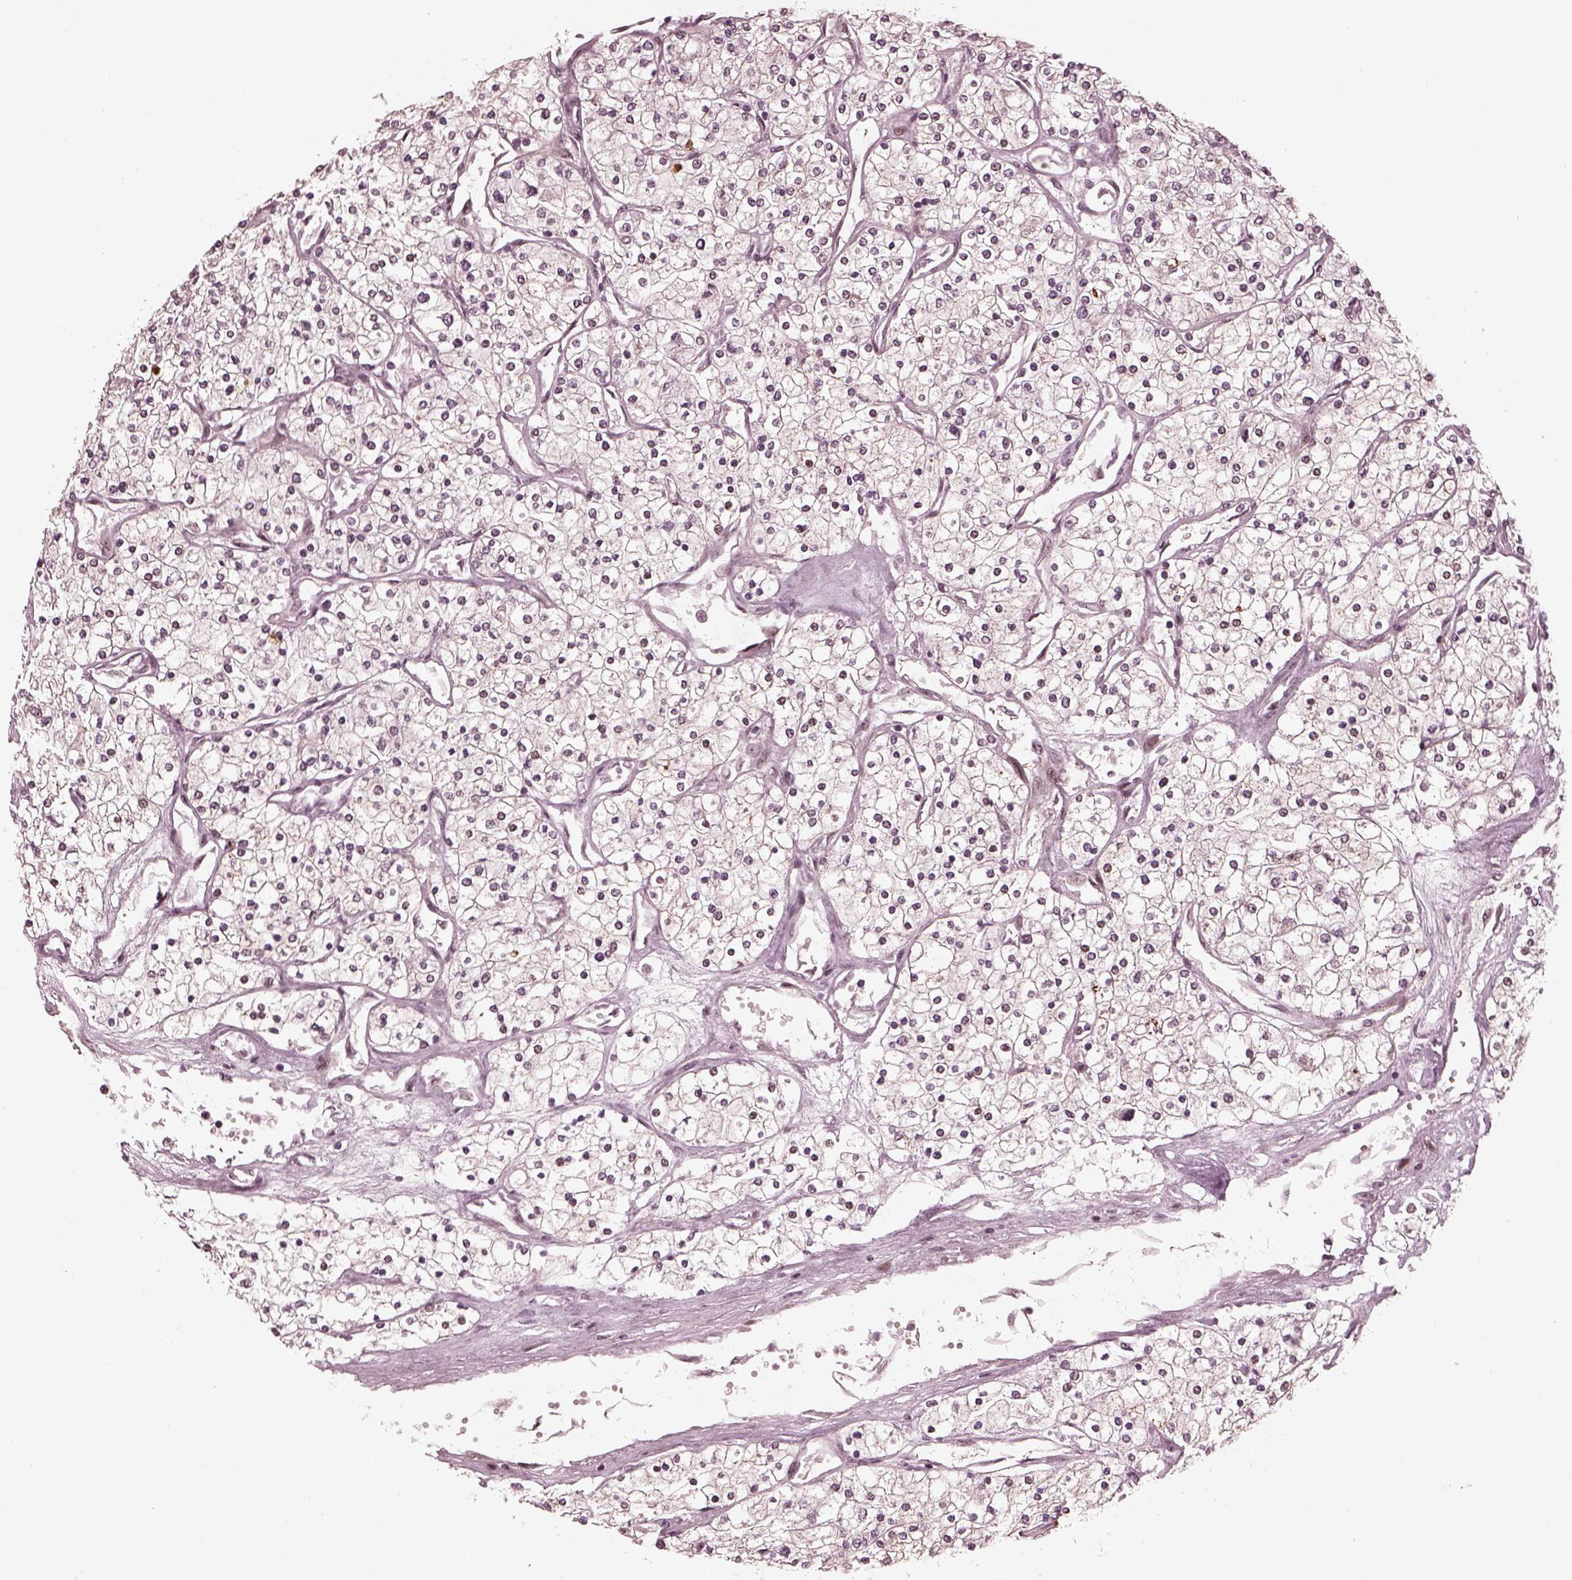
{"staining": {"intensity": "negative", "quantity": "none", "location": "none"}, "tissue": "renal cancer", "cell_type": "Tumor cells", "image_type": "cancer", "snomed": [{"axis": "morphology", "description": "Adenocarcinoma, NOS"}, {"axis": "topography", "description": "Kidney"}], "caption": "The micrograph displays no significant positivity in tumor cells of renal cancer (adenocarcinoma).", "gene": "TRIB3", "patient": {"sex": "male", "age": 80}}